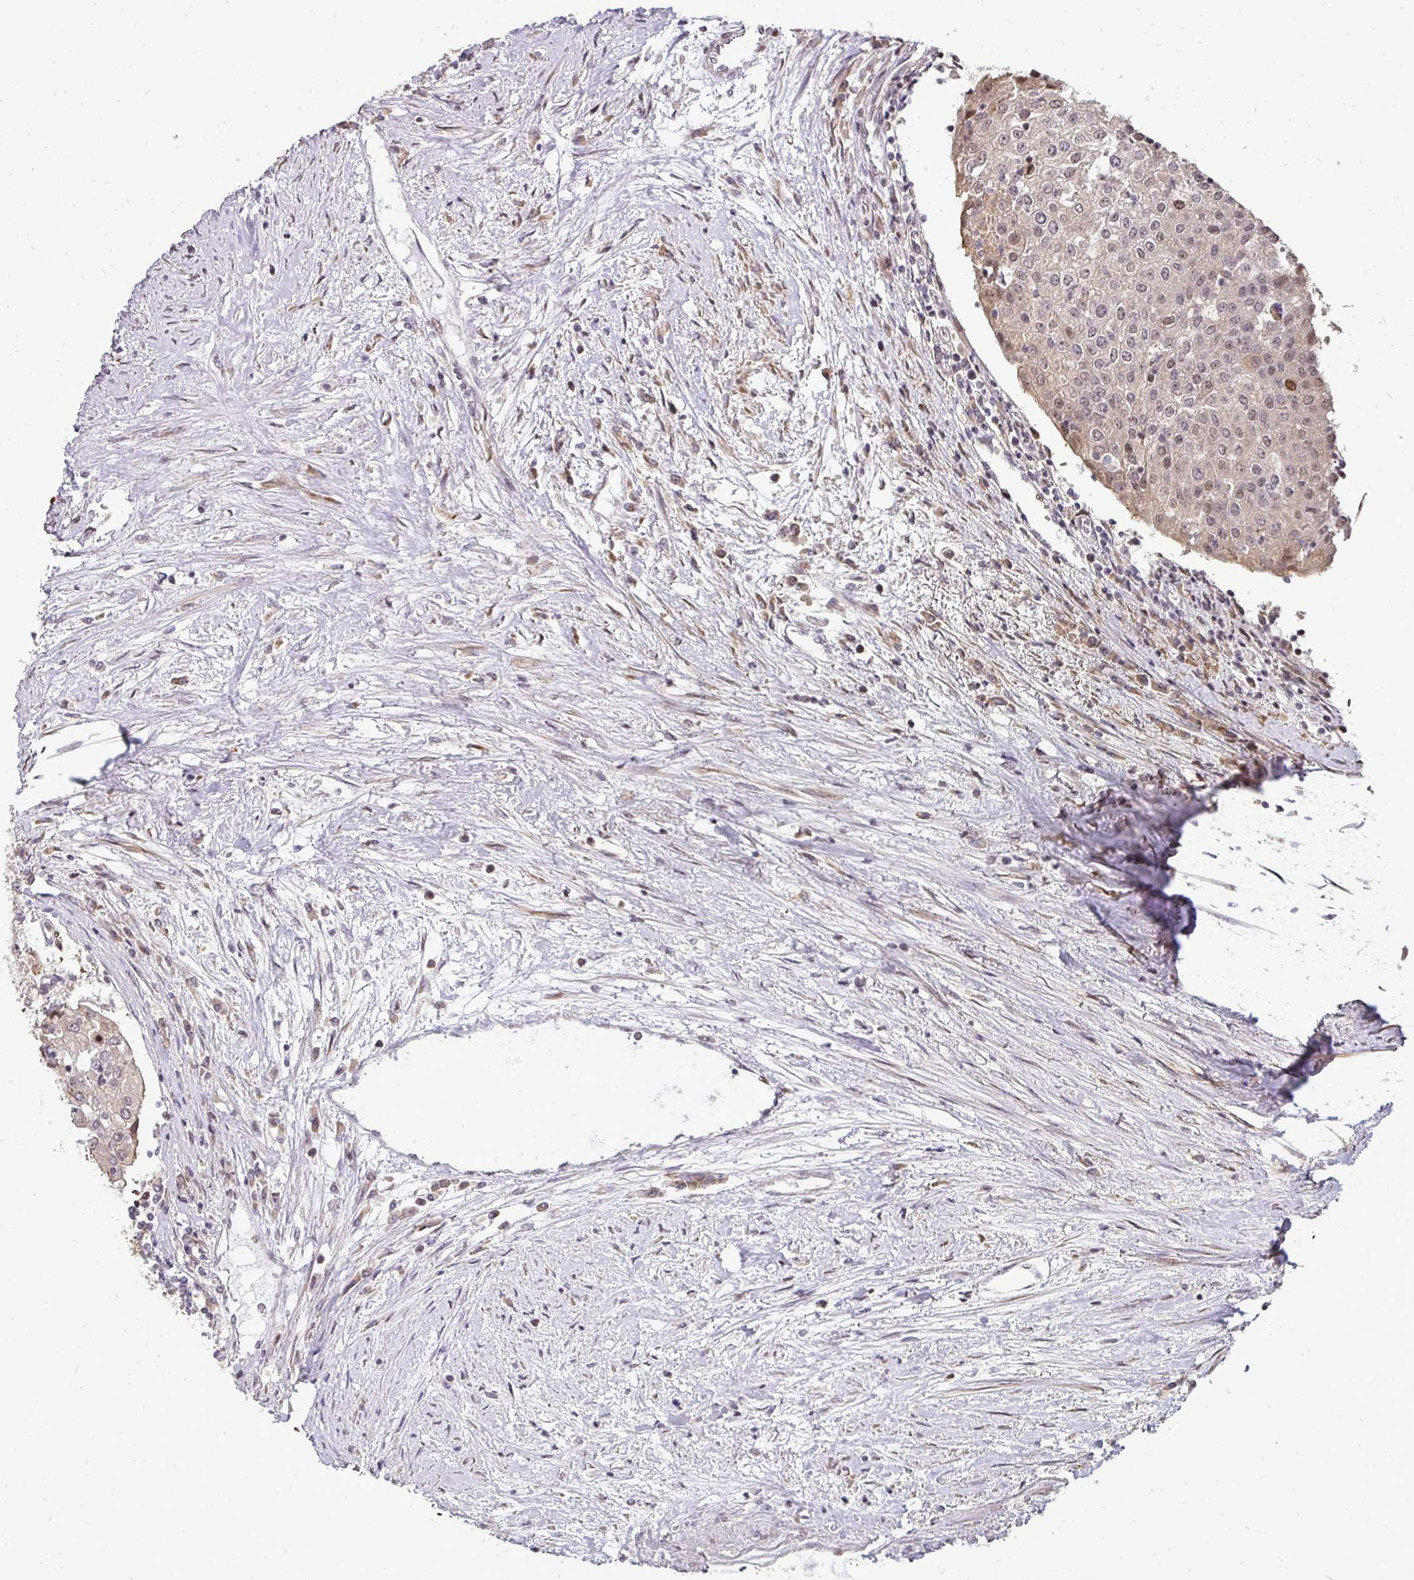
{"staining": {"intensity": "moderate", "quantity": "<25%", "location": "nuclear"}, "tissue": "urothelial cancer", "cell_type": "Tumor cells", "image_type": "cancer", "snomed": [{"axis": "morphology", "description": "Urothelial carcinoma, High grade"}, {"axis": "topography", "description": "Urinary bladder"}], "caption": "This is an image of IHC staining of urothelial cancer, which shows moderate expression in the nuclear of tumor cells.", "gene": "PATZ1", "patient": {"sex": "female", "age": 85}}